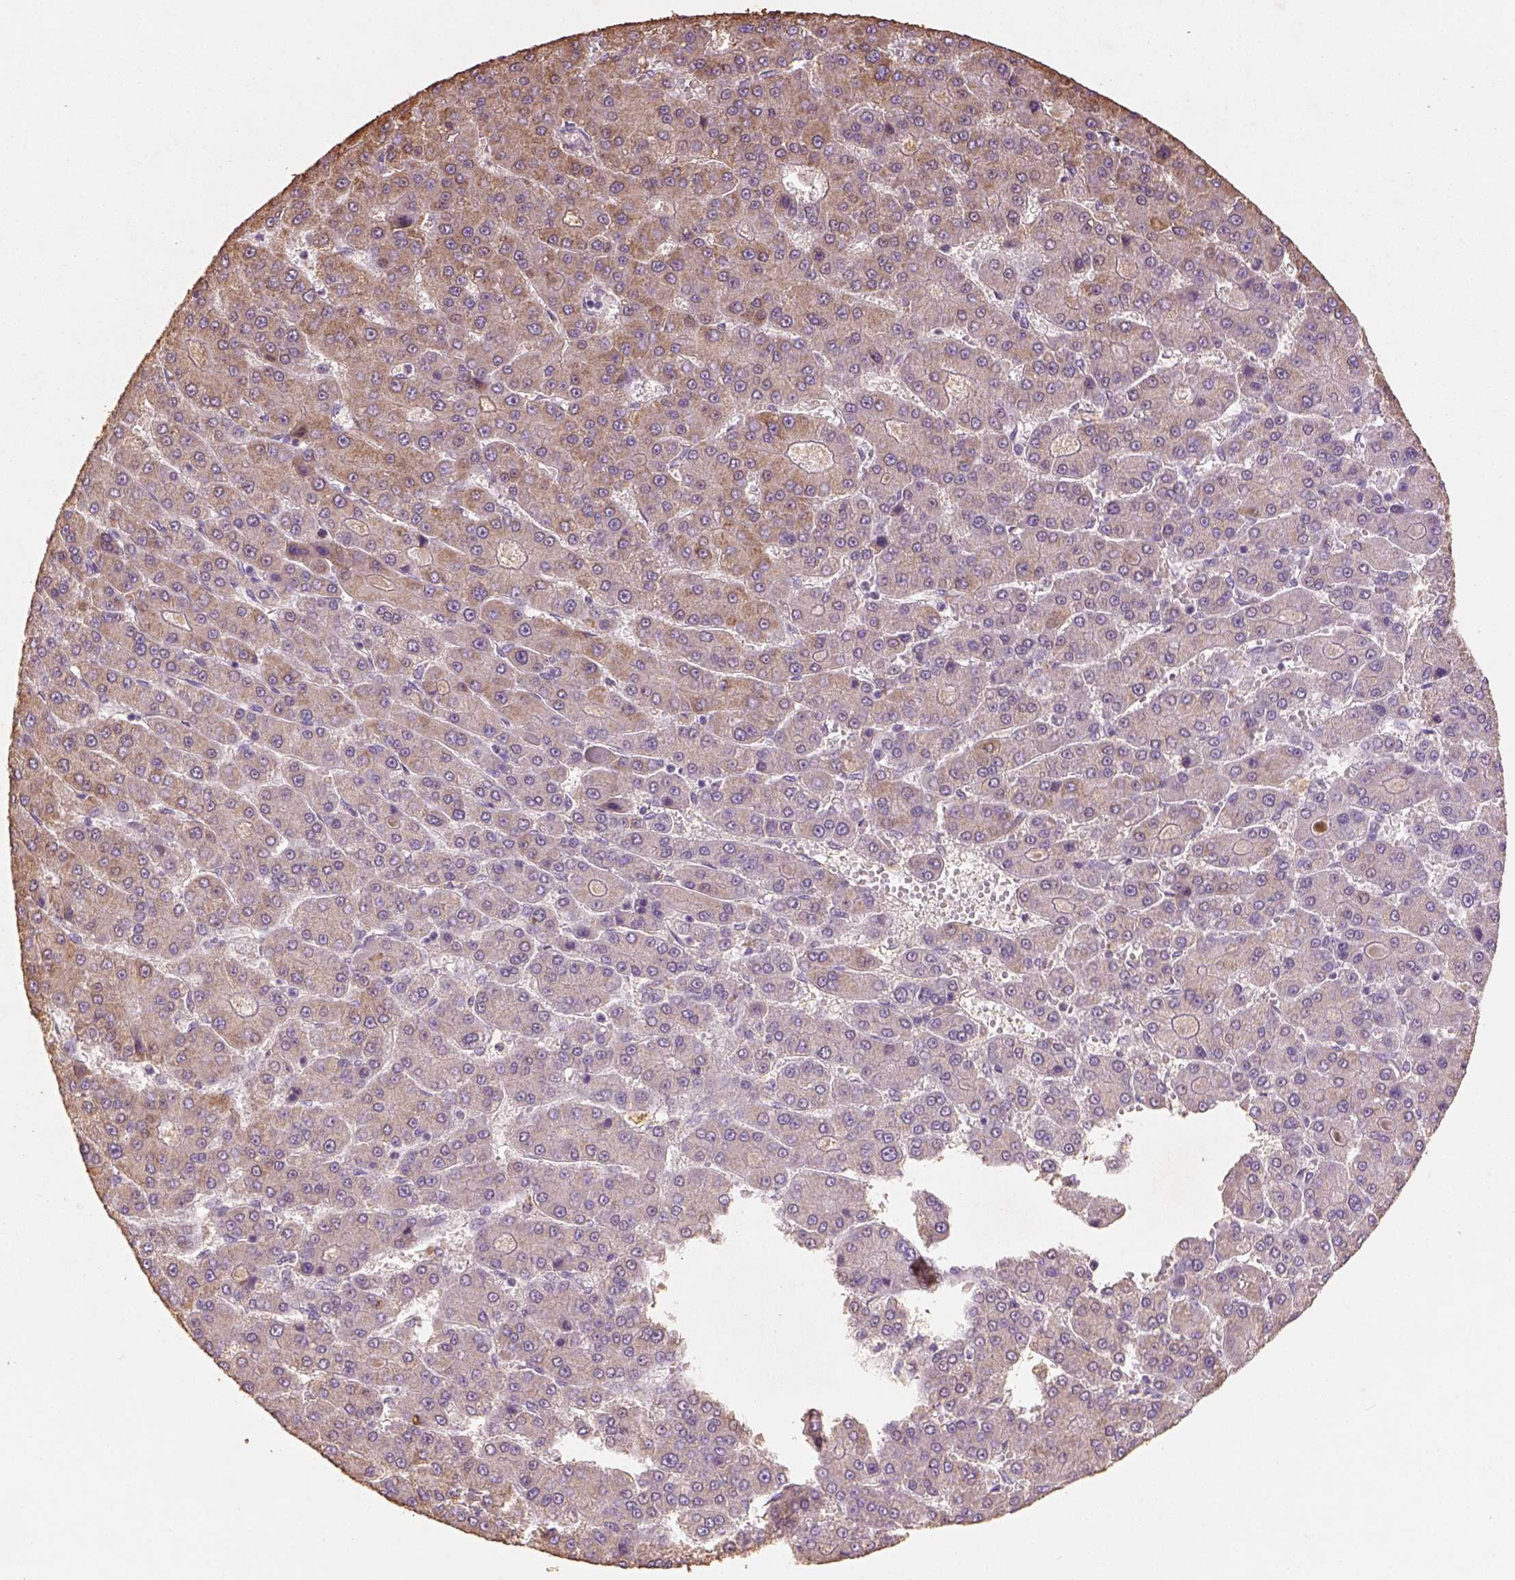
{"staining": {"intensity": "moderate", "quantity": "<25%", "location": "cytoplasmic/membranous"}, "tissue": "liver cancer", "cell_type": "Tumor cells", "image_type": "cancer", "snomed": [{"axis": "morphology", "description": "Carcinoma, Hepatocellular, NOS"}, {"axis": "topography", "description": "Liver"}], "caption": "High-power microscopy captured an immunohistochemistry histopathology image of liver hepatocellular carcinoma, revealing moderate cytoplasmic/membranous staining in about <25% of tumor cells.", "gene": "AP2B1", "patient": {"sex": "male", "age": 70}}